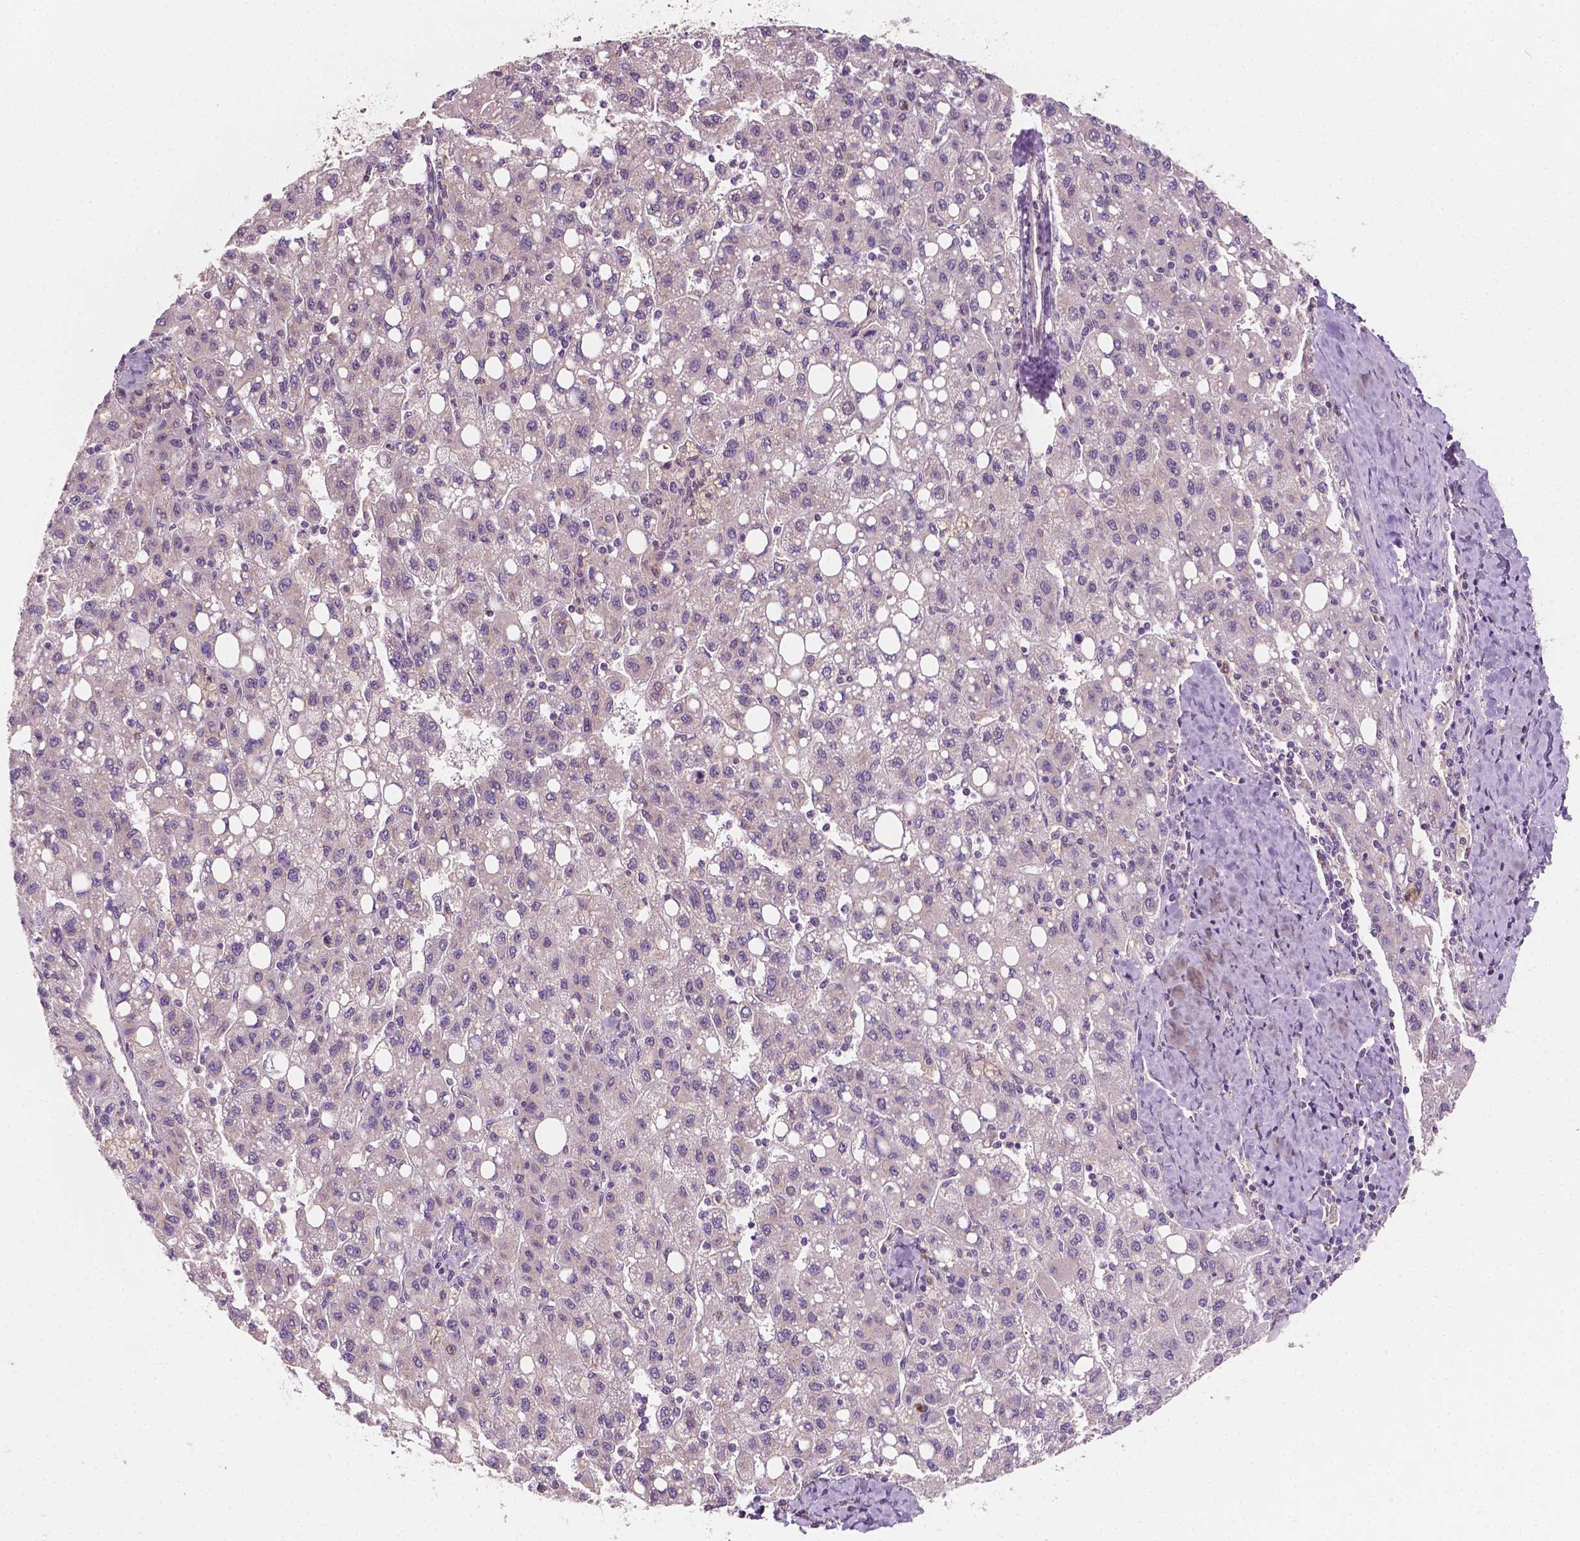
{"staining": {"intensity": "negative", "quantity": "none", "location": "none"}, "tissue": "liver cancer", "cell_type": "Tumor cells", "image_type": "cancer", "snomed": [{"axis": "morphology", "description": "Carcinoma, Hepatocellular, NOS"}, {"axis": "topography", "description": "Liver"}], "caption": "Tumor cells show no significant expression in hepatocellular carcinoma (liver). Nuclei are stained in blue.", "gene": "EBAG9", "patient": {"sex": "female", "age": 82}}